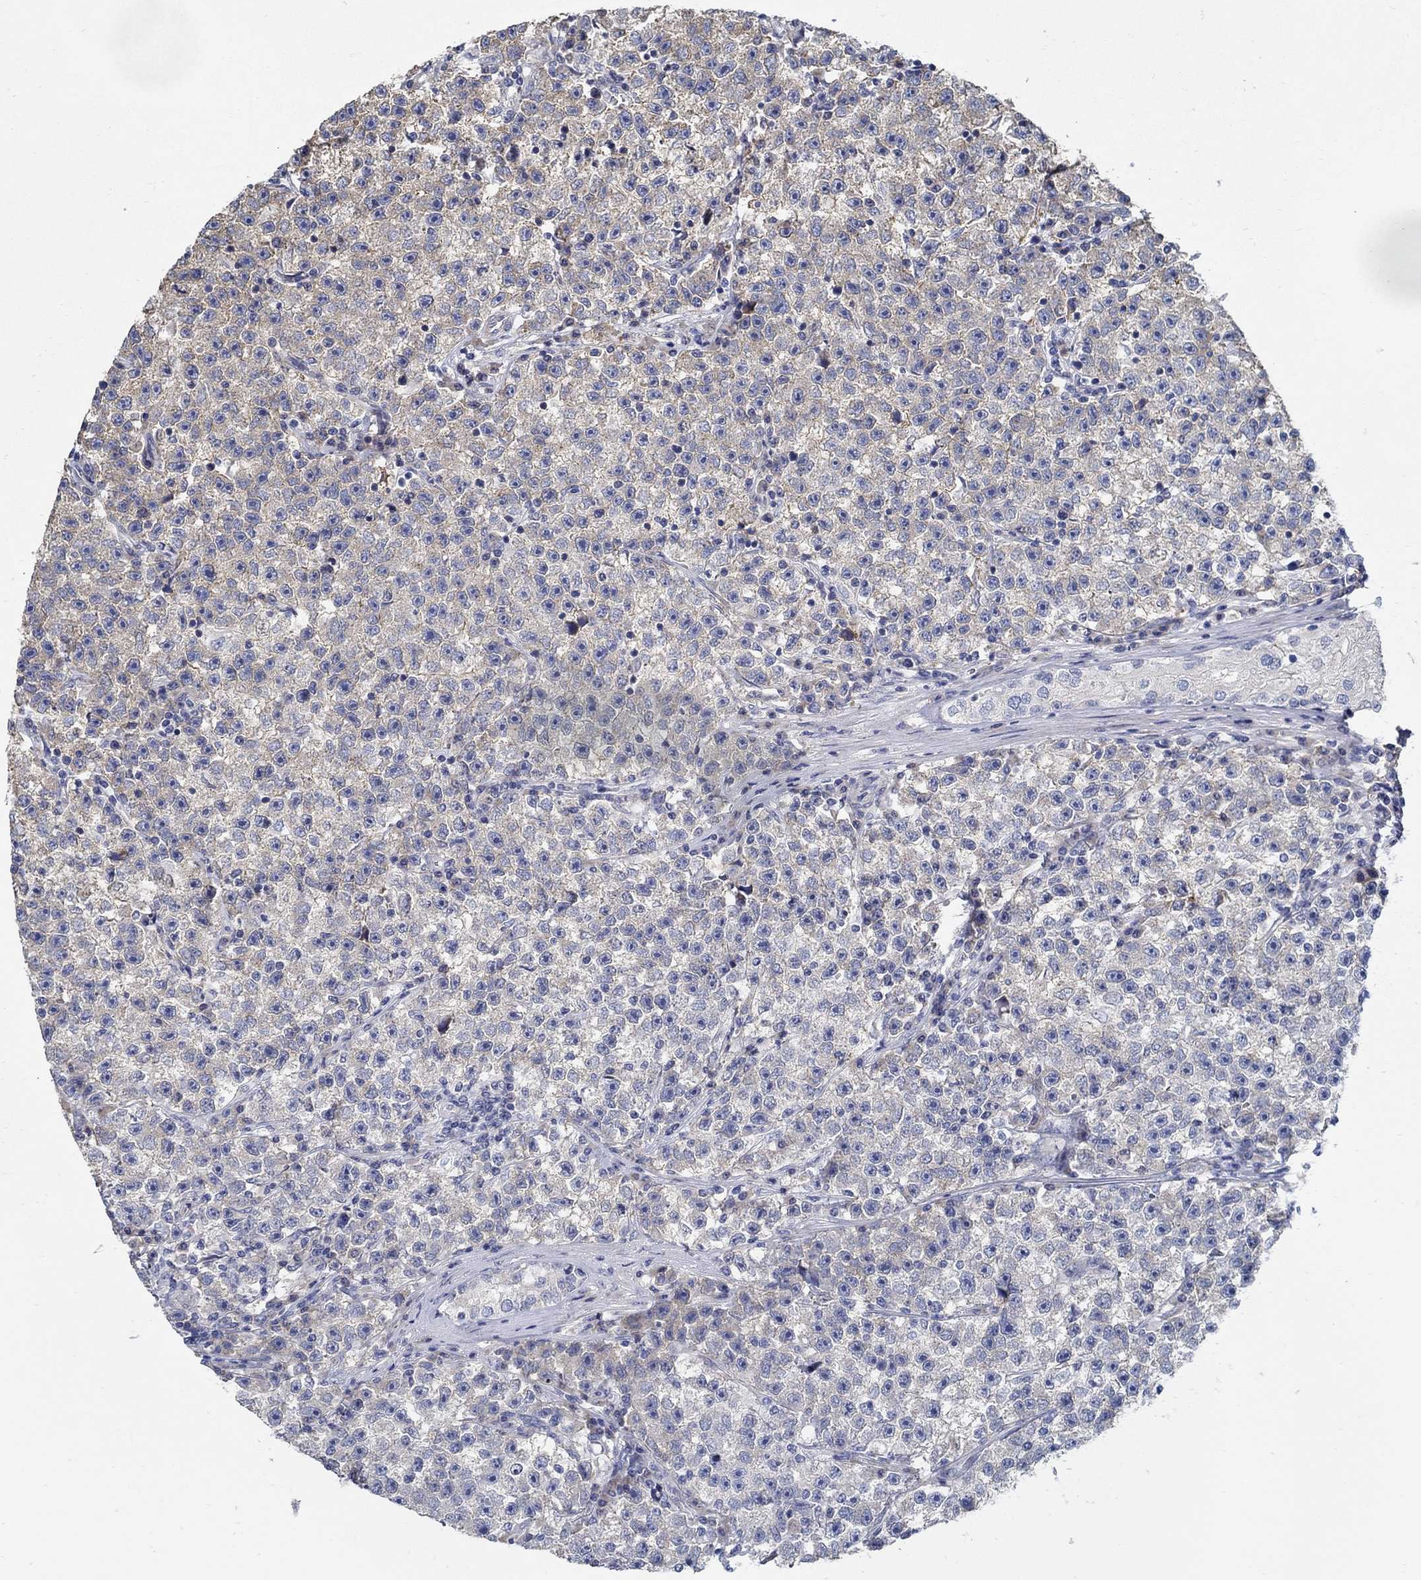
{"staining": {"intensity": "weak", "quantity": "25%-75%", "location": "cytoplasmic/membranous"}, "tissue": "testis cancer", "cell_type": "Tumor cells", "image_type": "cancer", "snomed": [{"axis": "morphology", "description": "Seminoma, NOS"}, {"axis": "topography", "description": "Testis"}], "caption": "A micrograph of human testis seminoma stained for a protein exhibits weak cytoplasmic/membranous brown staining in tumor cells.", "gene": "C15orf39", "patient": {"sex": "male", "age": 22}}